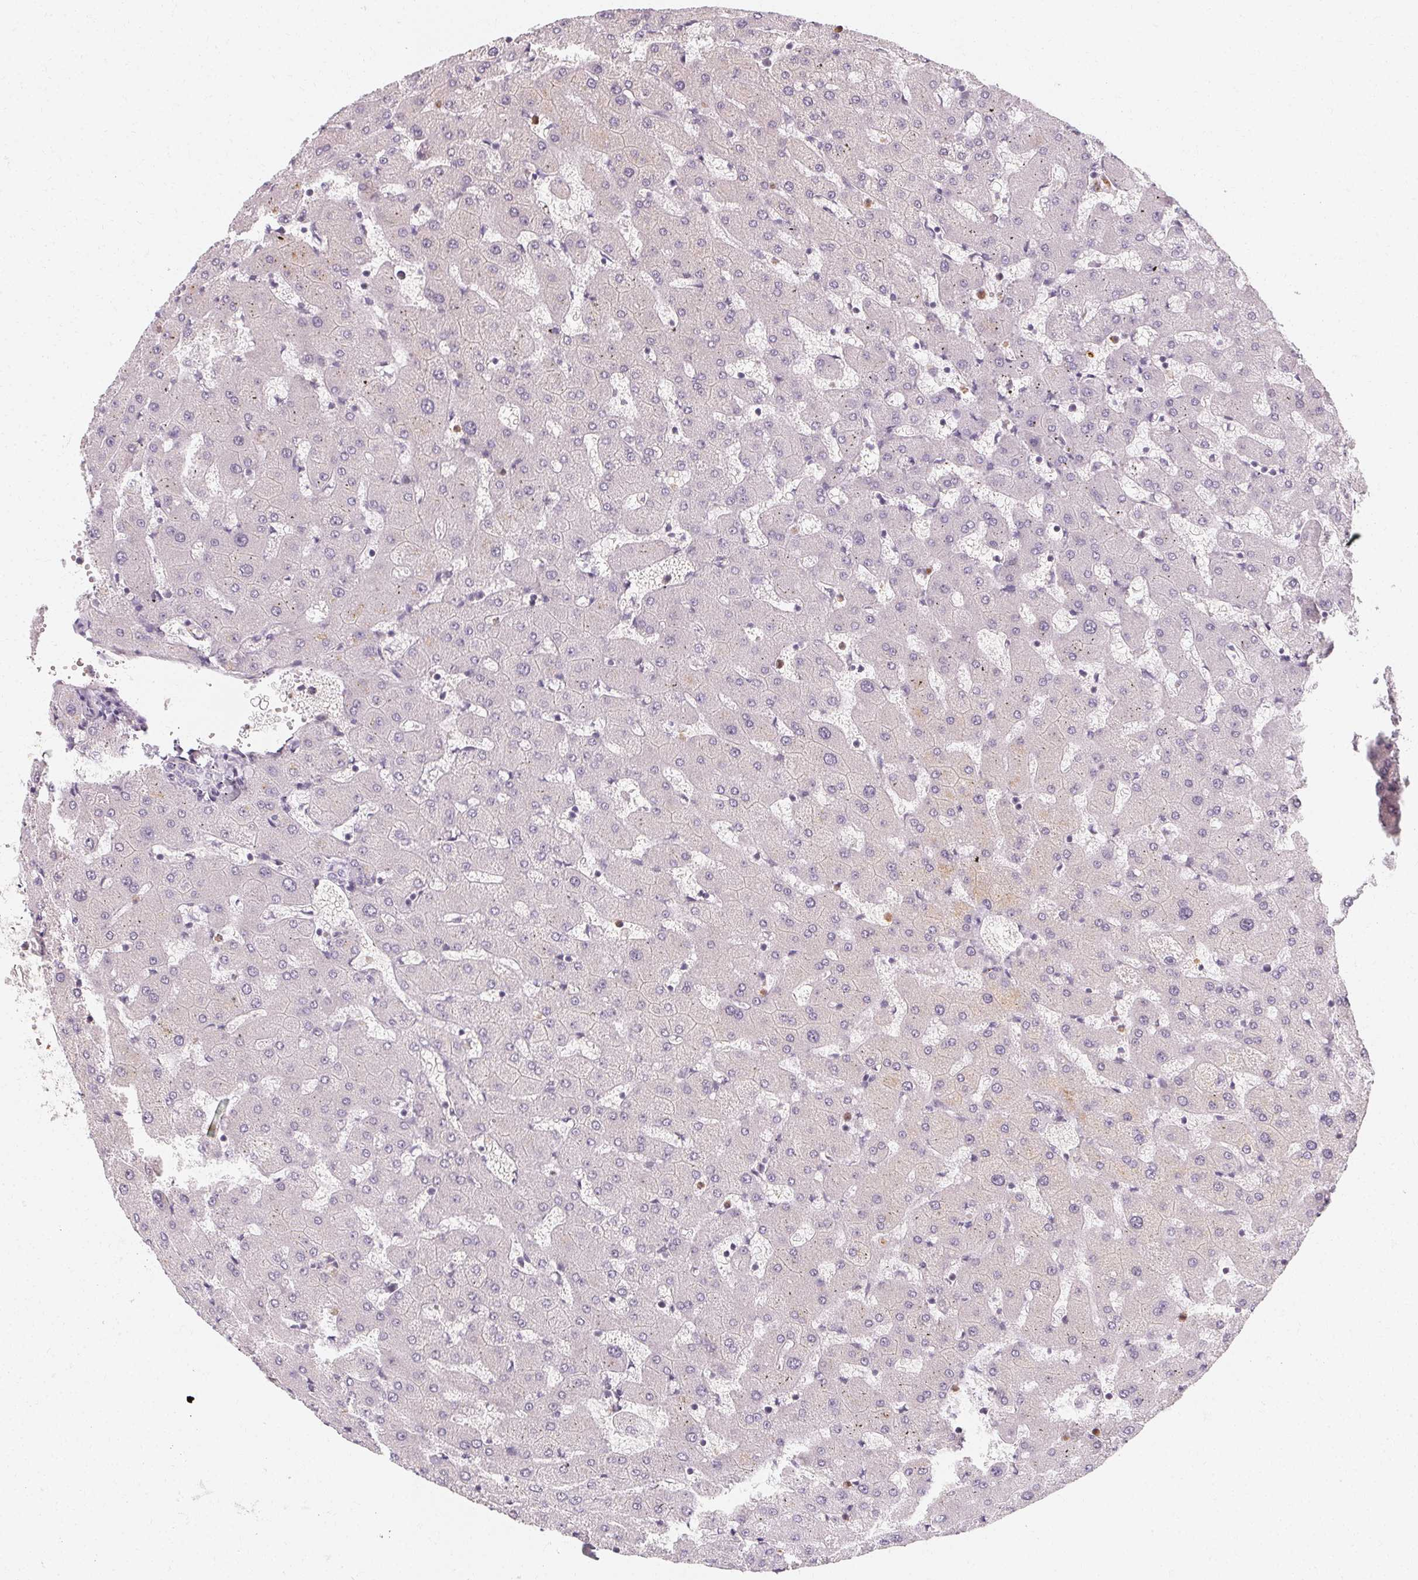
{"staining": {"intensity": "negative", "quantity": "none", "location": "none"}, "tissue": "liver", "cell_type": "Cholangiocytes", "image_type": "normal", "snomed": [{"axis": "morphology", "description": "Normal tissue, NOS"}, {"axis": "topography", "description": "Liver"}], "caption": "DAB (3,3'-diaminobenzidine) immunohistochemical staining of unremarkable human liver demonstrates no significant staining in cholangiocytes.", "gene": "CLCNKA", "patient": {"sex": "female", "age": 63}}